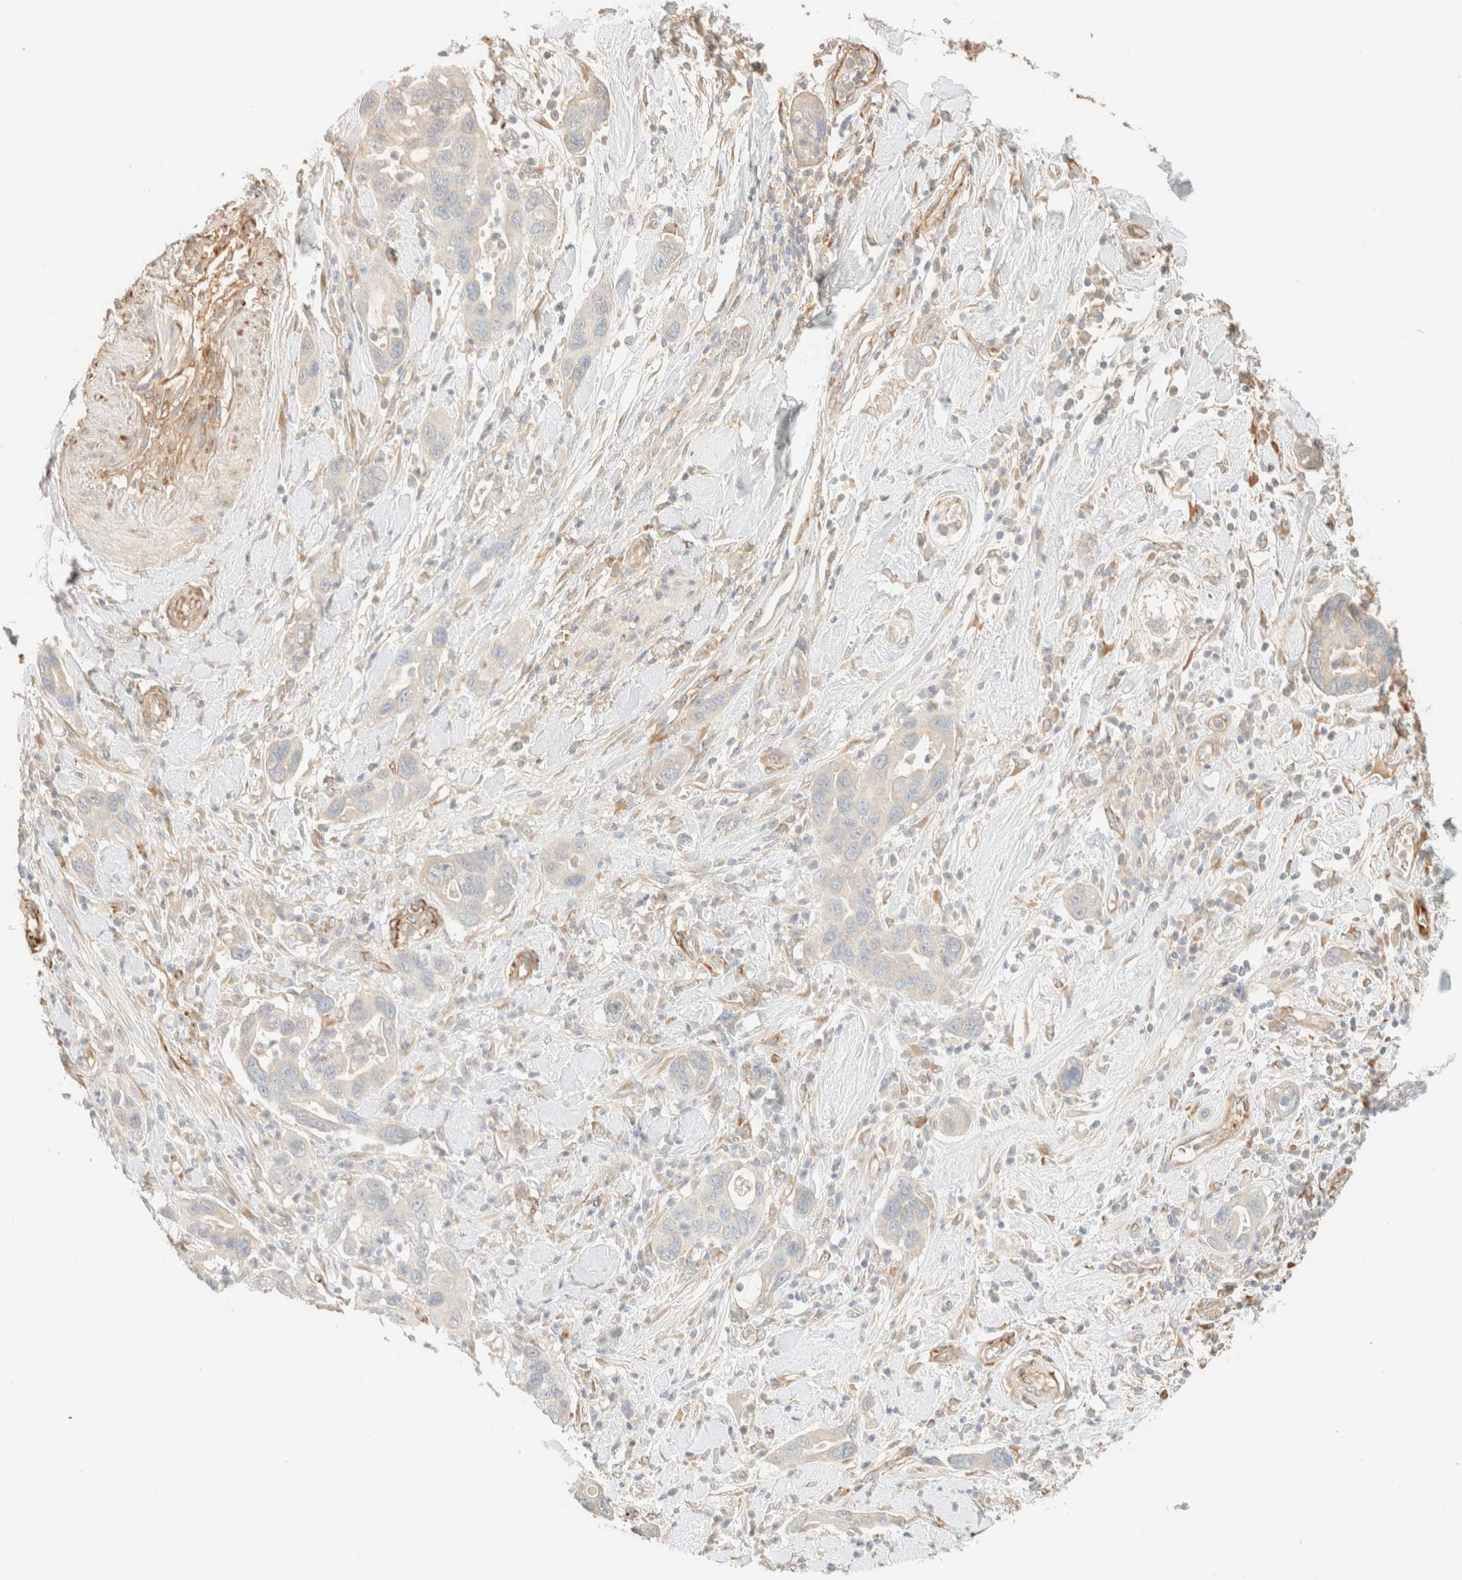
{"staining": {"intensity": "negative", "quantity": "none", "location": "none"}, "tissue": "pancreatic cancer", "cell_type": "Tumor cells", "image_type": "cancer", "snomed": [{"axis": "morphology", "description": "Adenocarcinoma, NOS"}, {"axis": "topography", "description": "Pancreas"}], "caption": "This is an IHC image of human pancreatic cancer. There is no expression in tumor cells.", "gene": "SPARCL1", "patient": {"sex": "female", "age": 71}}